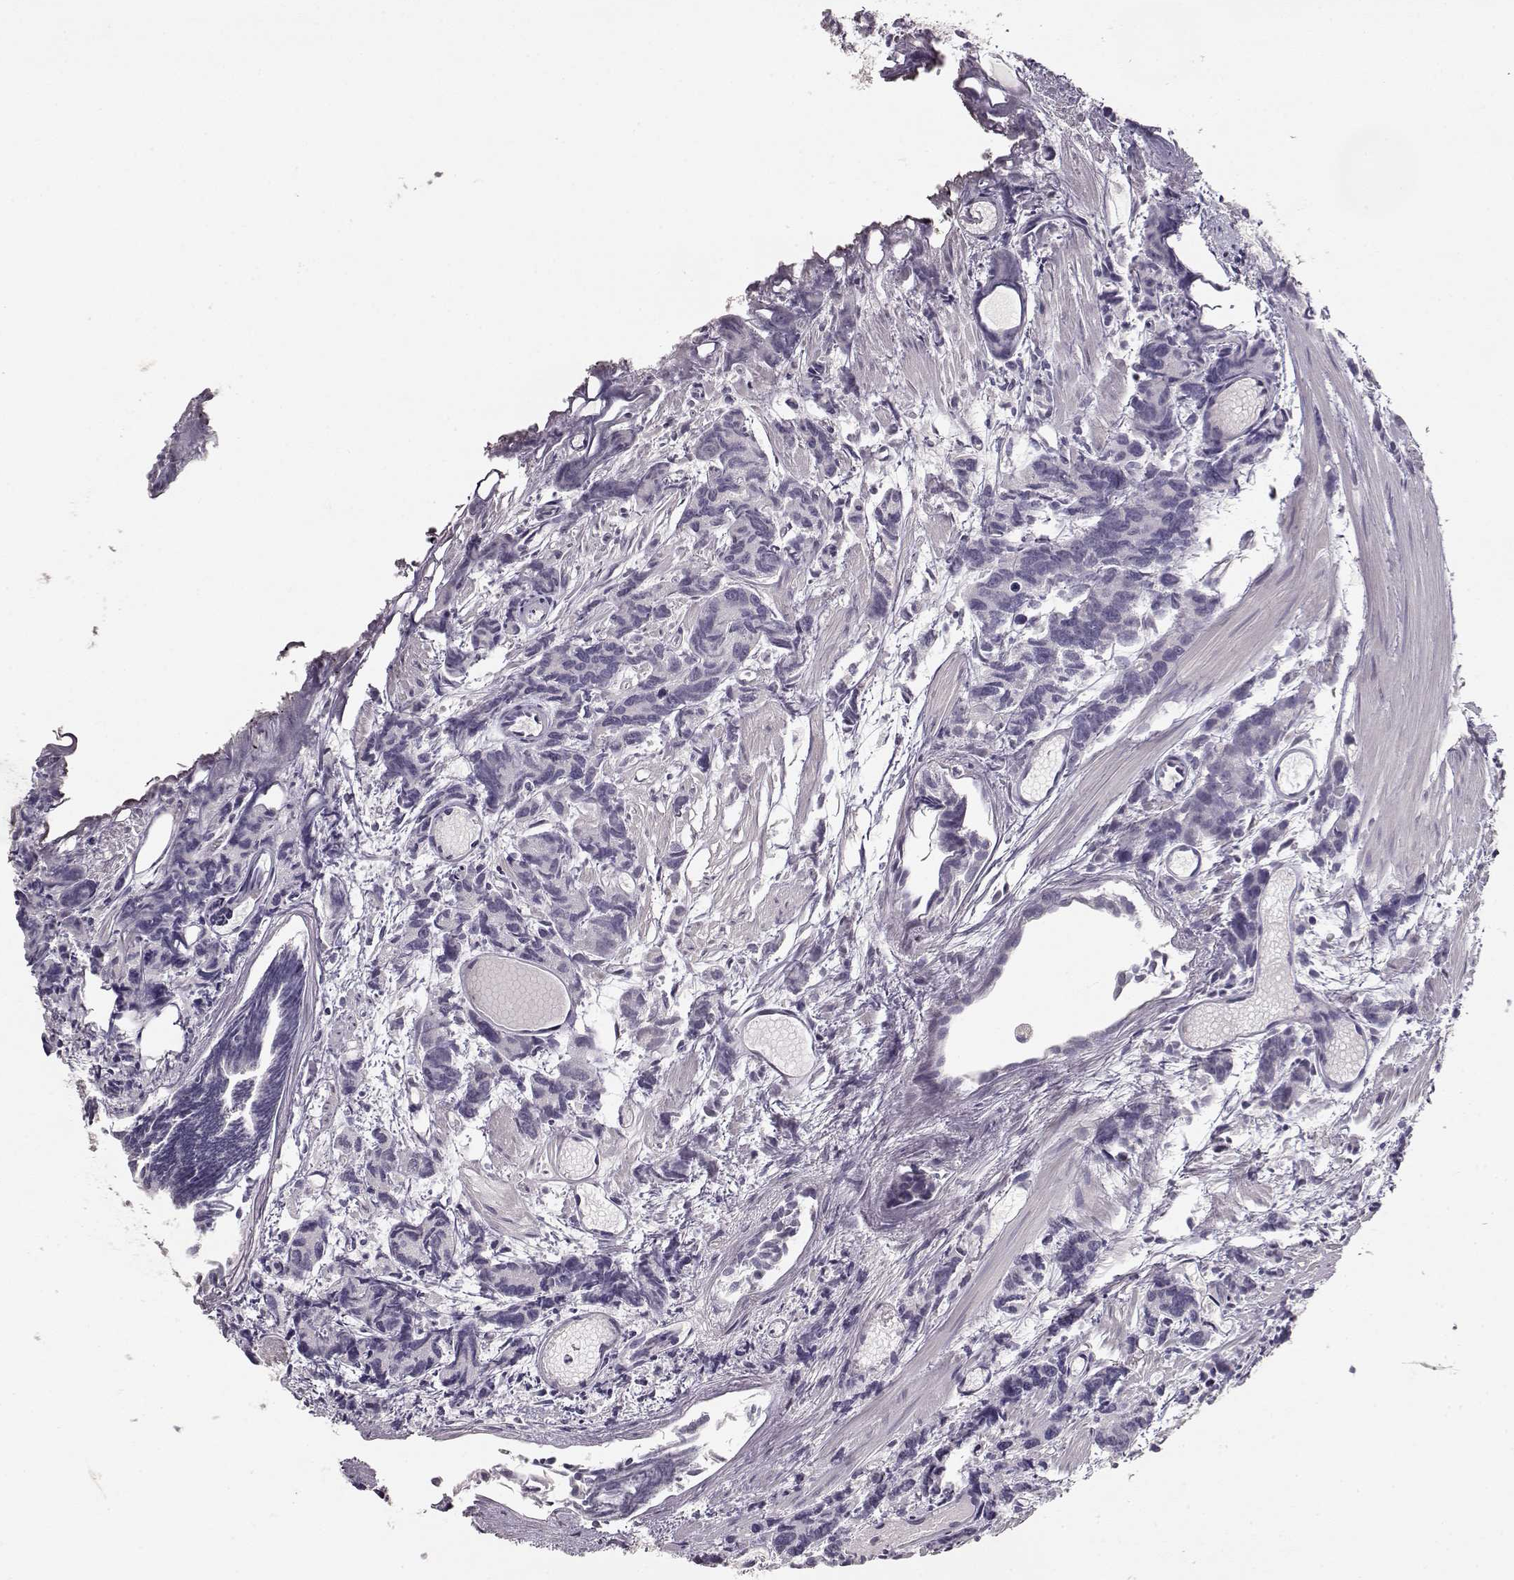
{"staining": {"intensity": "negative", "quantity": "none", "location": "none"}, "tissue": "prostate cancer", "cell_type": "Tumor cells", "image_type": "cancer", "snomed": [{"axis": "morphology", "description": "Adenocarcinoma, High grade"}, {"axis": "topography", "description": "Prostate"}], "caption": "Prostate cancer stained for a protein using IHC demonstrates no positivity tumor cells.", "gene": "TPH2", "patient": {"sex": "male", "age": 77}}